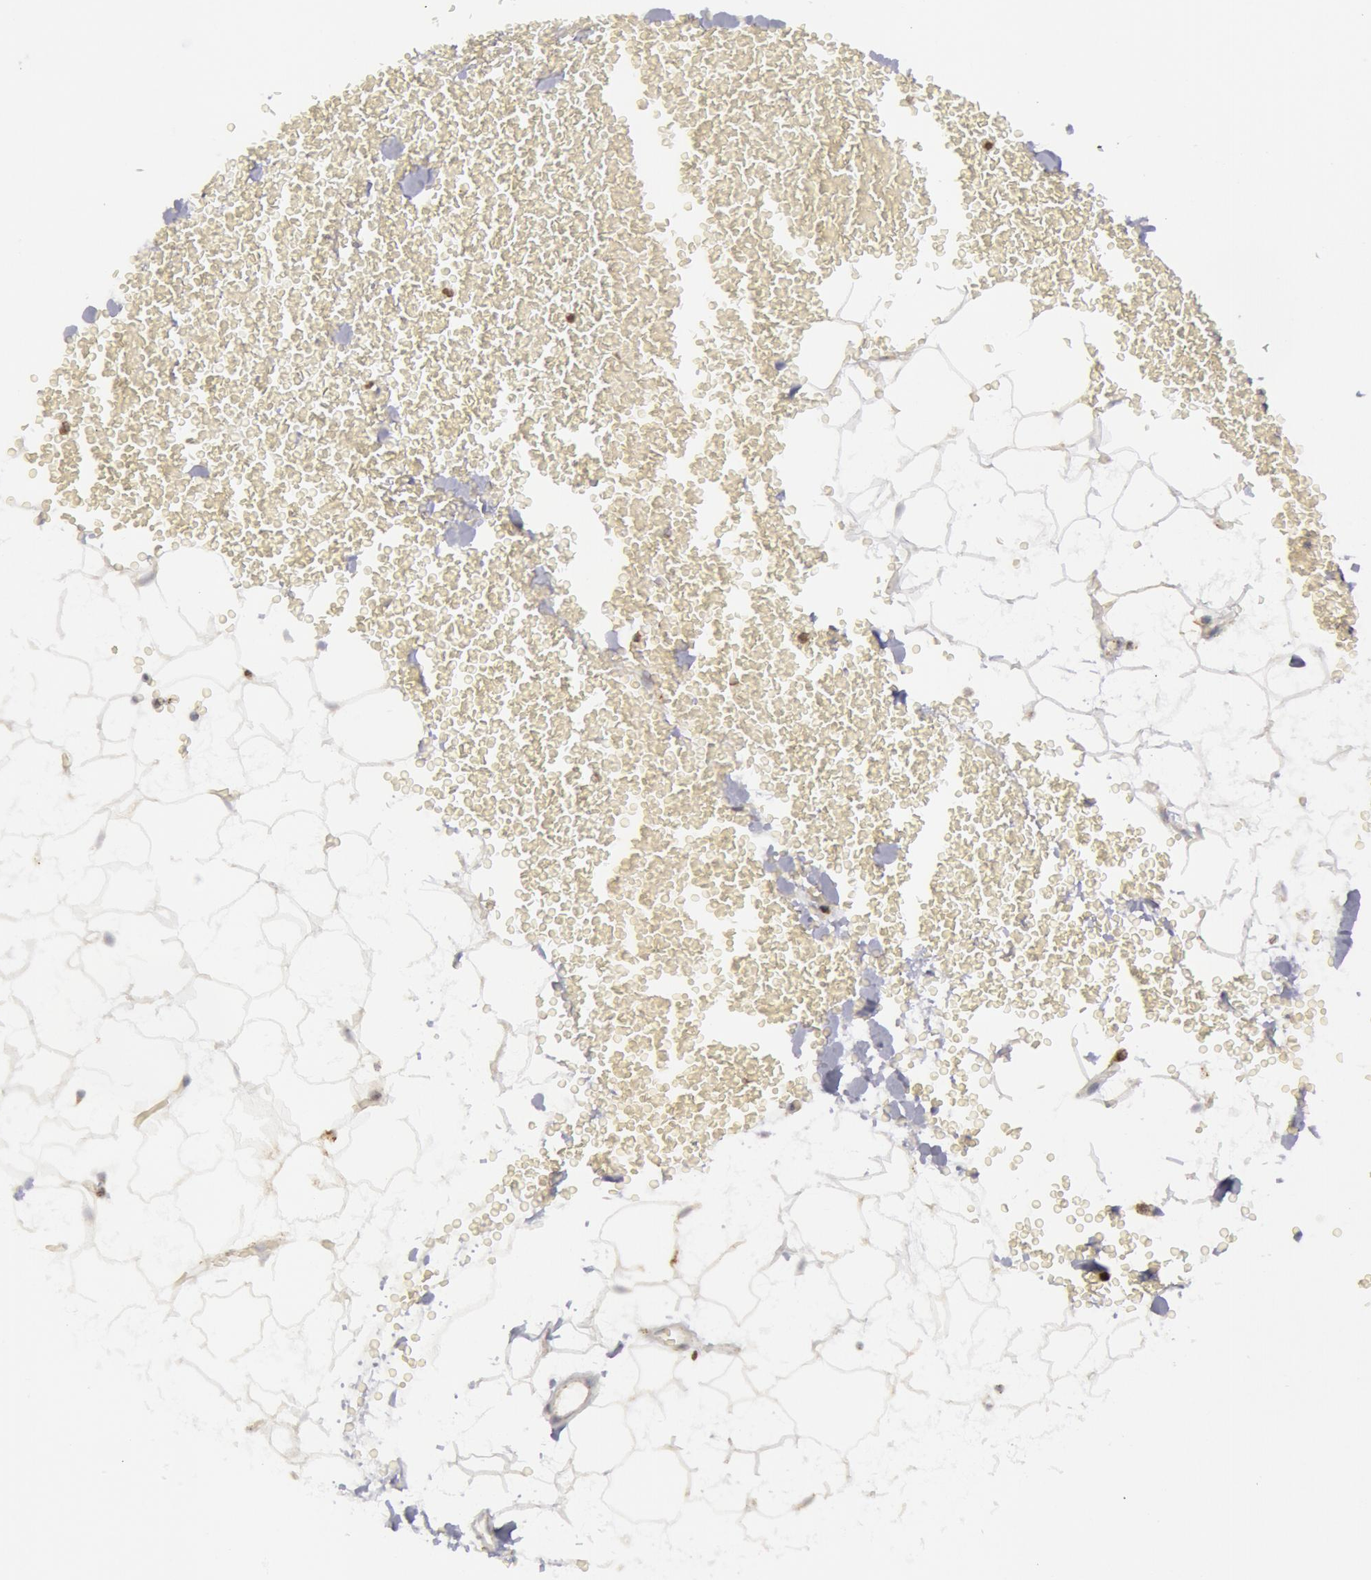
{"staining": {"intensity": "negative", "quantity": "none", "location": "none"}, "tissue": "adipose tissue", "cell_type": "Adipocytes", "image_type": "normal", "snomed": [{"axis": "morphology", "description": "Normal tissue, NOS"}, {"axis": "morphology", "description": "Inflammation, NOS"}, {"axis": "topography", "description": "Lymph node"}, {"axis": "topography", "description": "Peripheral nerve tissue"}], "caption": "Adipose tissue was stained to show a protein in brown. There is no significant positivity in adipocytes. (DAB immunohistochemistry visualized using brightfield microscopy, high magnification).", "gene": "ERBB2", "patient": {"sex": "male", "age": 52}}